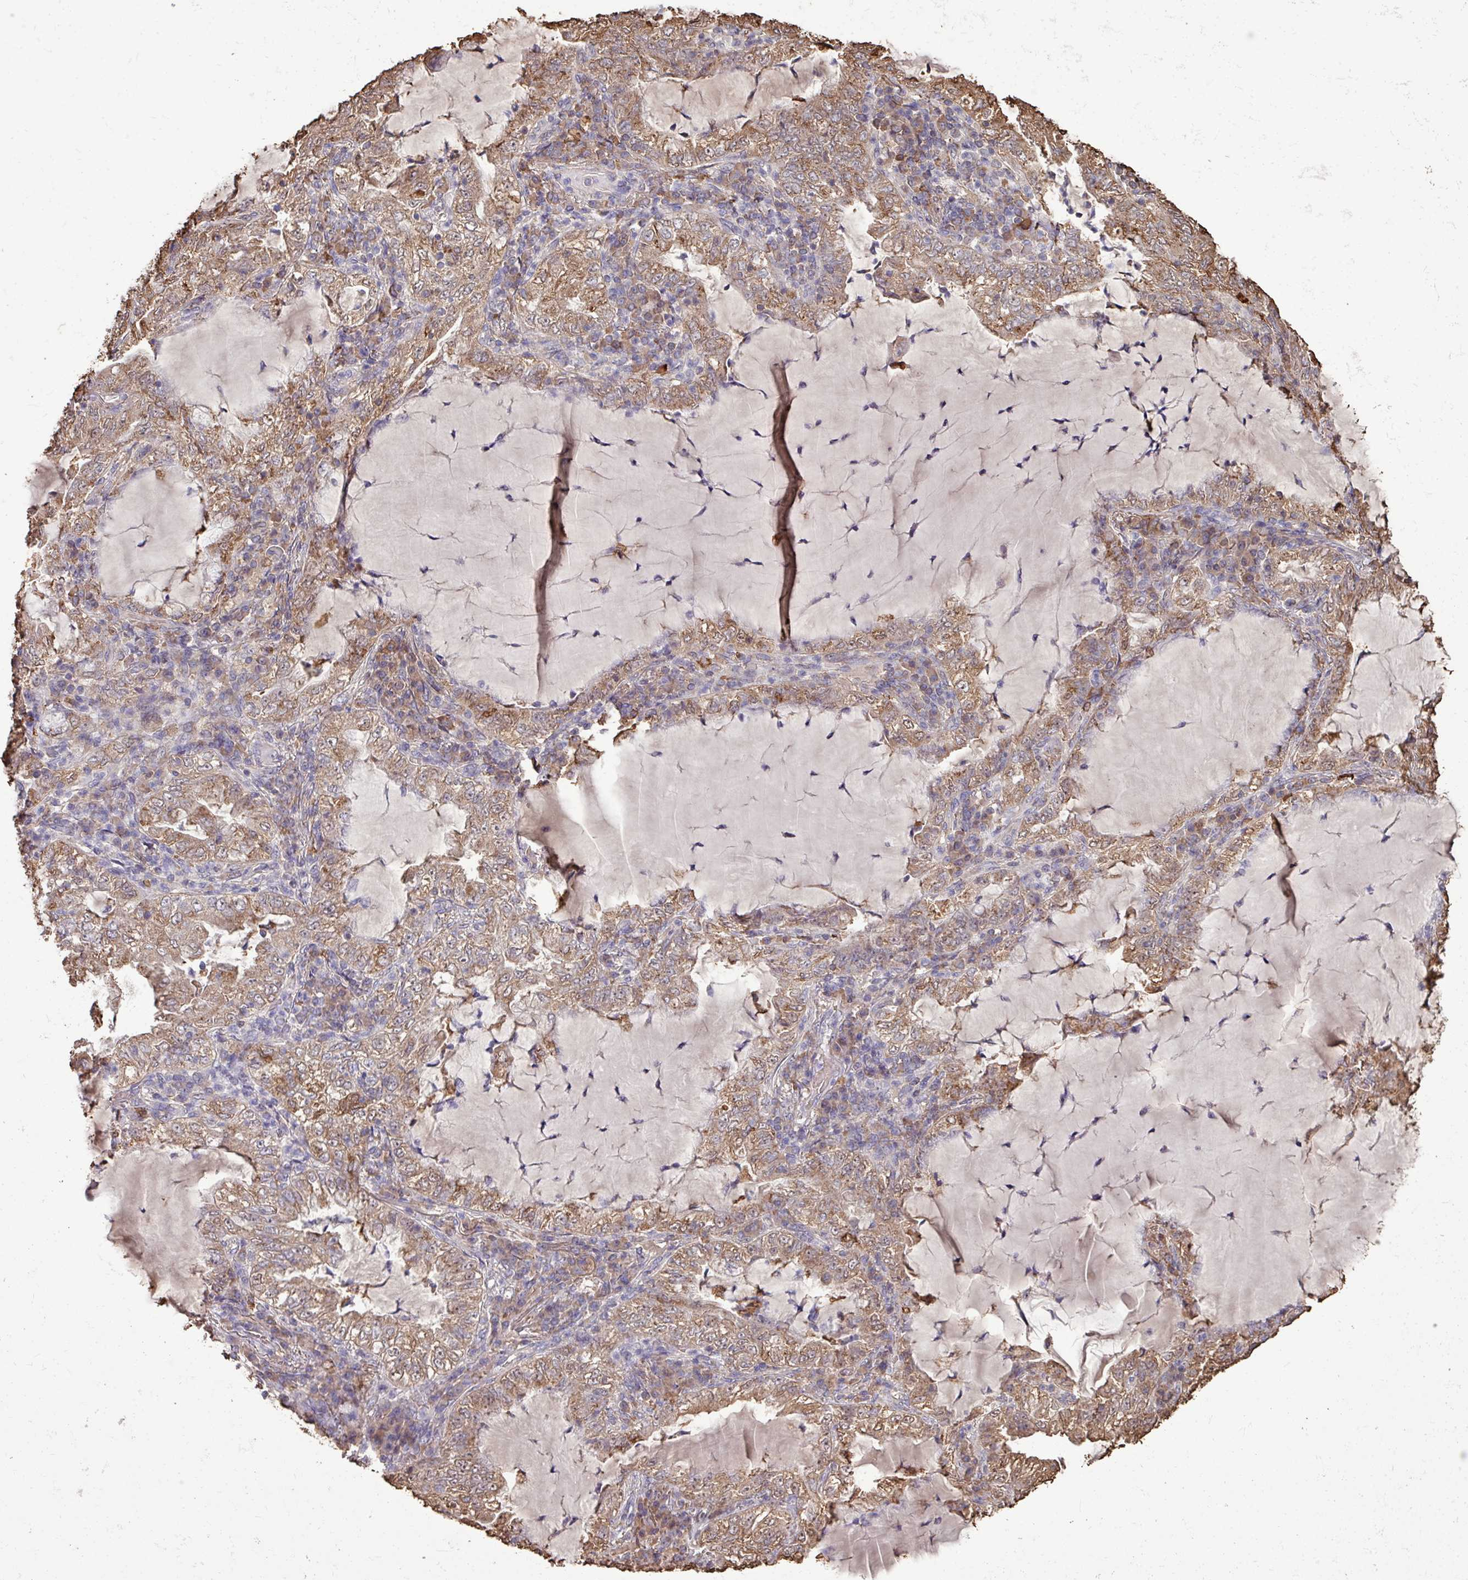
{"staining": {"intensity": "moderate", "quantity": ">75%", "location": "cytoplasmic/membranous"}, "tissue": "lung cancer", "cell_type": "Tumor cells", "image_type": "cancer", "snomed": [{"axis": "morphology", "description": "Adenocarcinoma, NOS"}, {"axis": "topography", "description": "Lung"}], "caption": "Tumor cells reveal medium levels of moderate cytoplasmic/membranous positivity in about >75% of cells in human lung cancer.", "gene": "CAMK2B", "patient": {"sex": "female", "age": 73}}